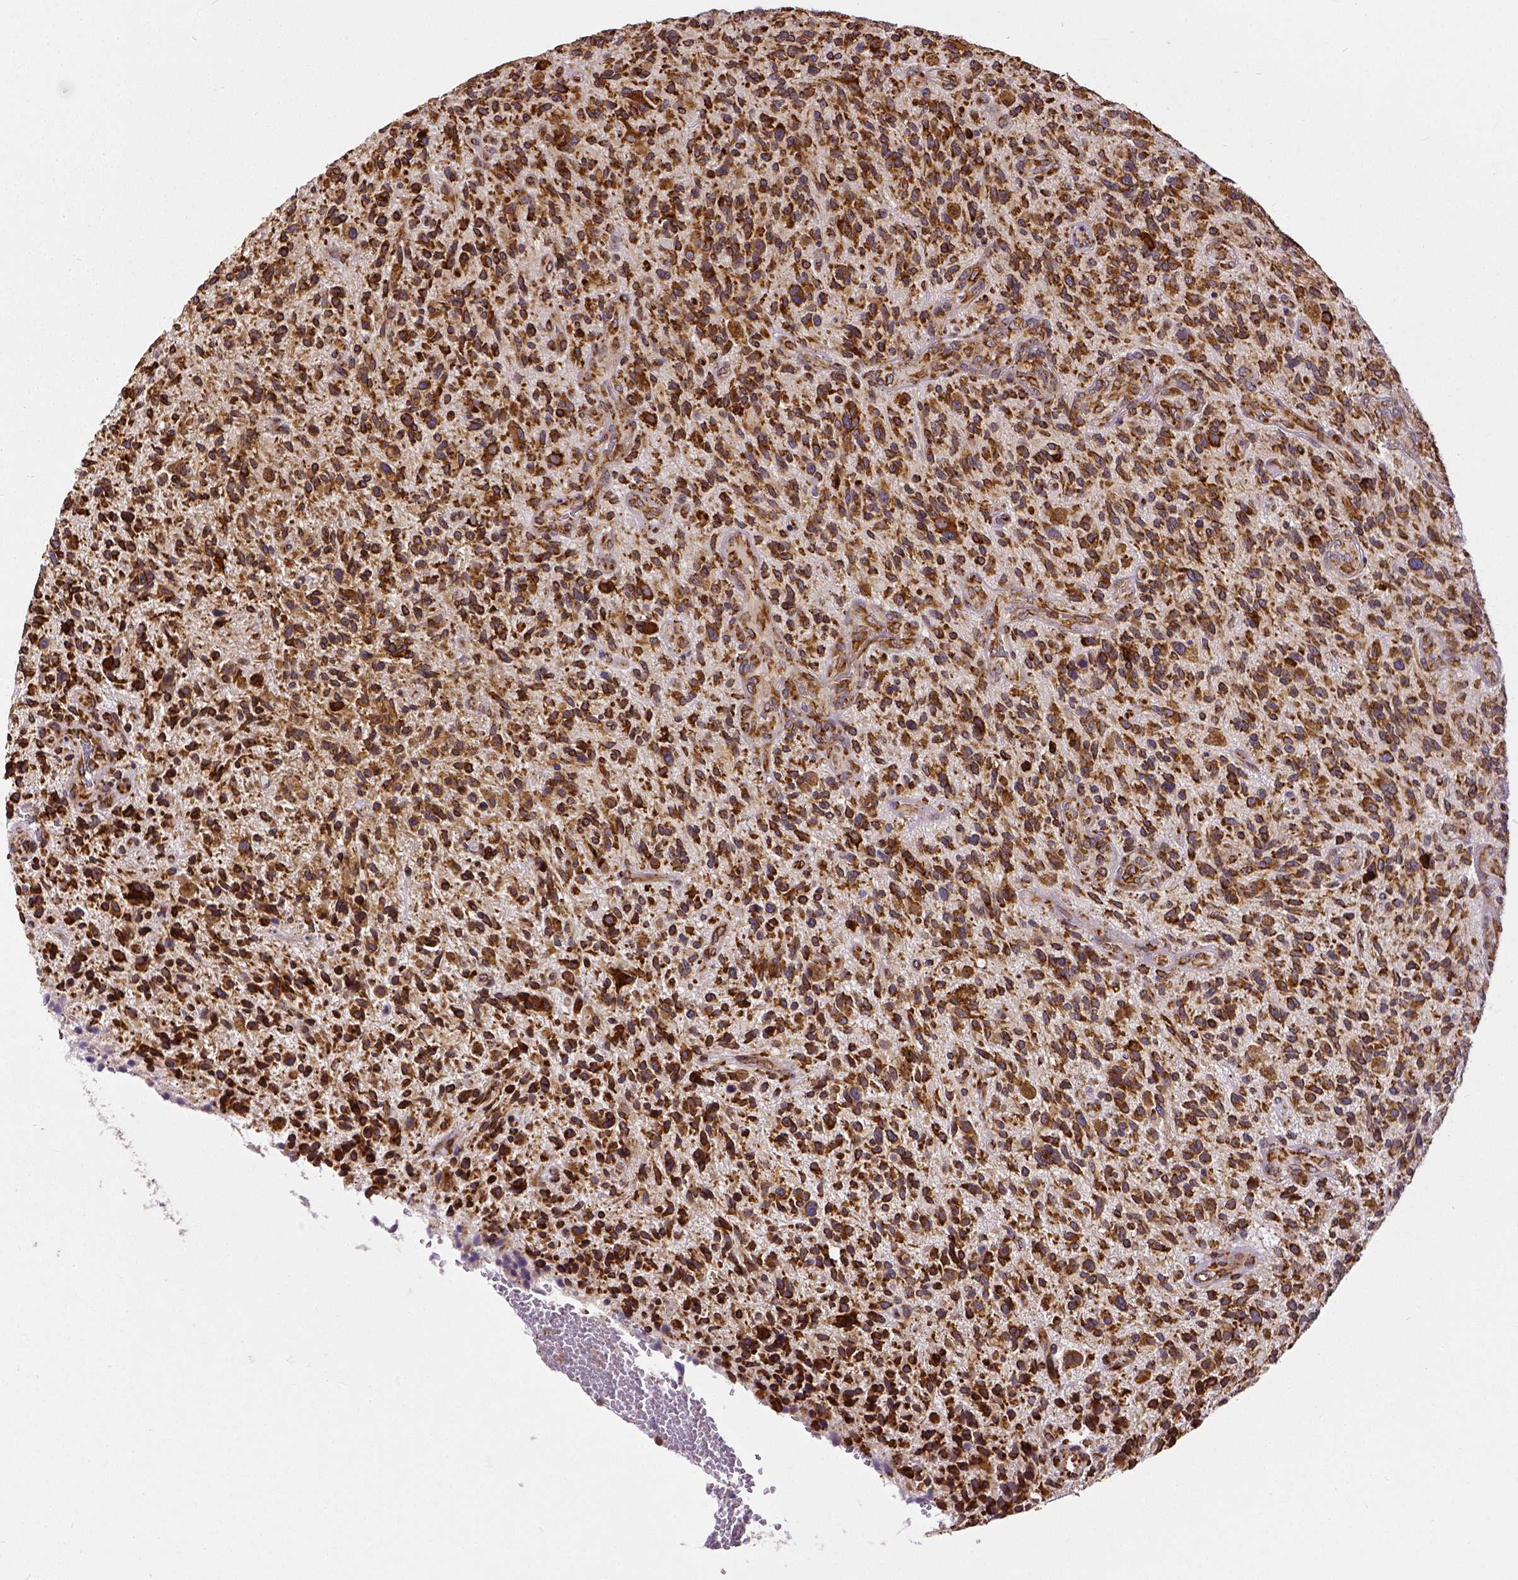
{"staining": {"intensity": "strong", "quantity": ">75%", "location": "cytoplasmic/membranous"}, "tissue": "glioma", "cell_type": "Tumor cells", "image_type": "cancer", "snomed": [{"axis": "morphology", "description": "Glioma, malignant, High grade"}, {"axis": "topography", "description": "Brain"}], "caption": "Immunohistochemical staining of glioma displays high levels of strong cytoplasmic/membranous protein staining in about >75% of tumor cells. (DAB IHC with brightfield microscopy, high magnification).", "gene": "MTDH", "patient": {"sex": "male", "age": 47}}